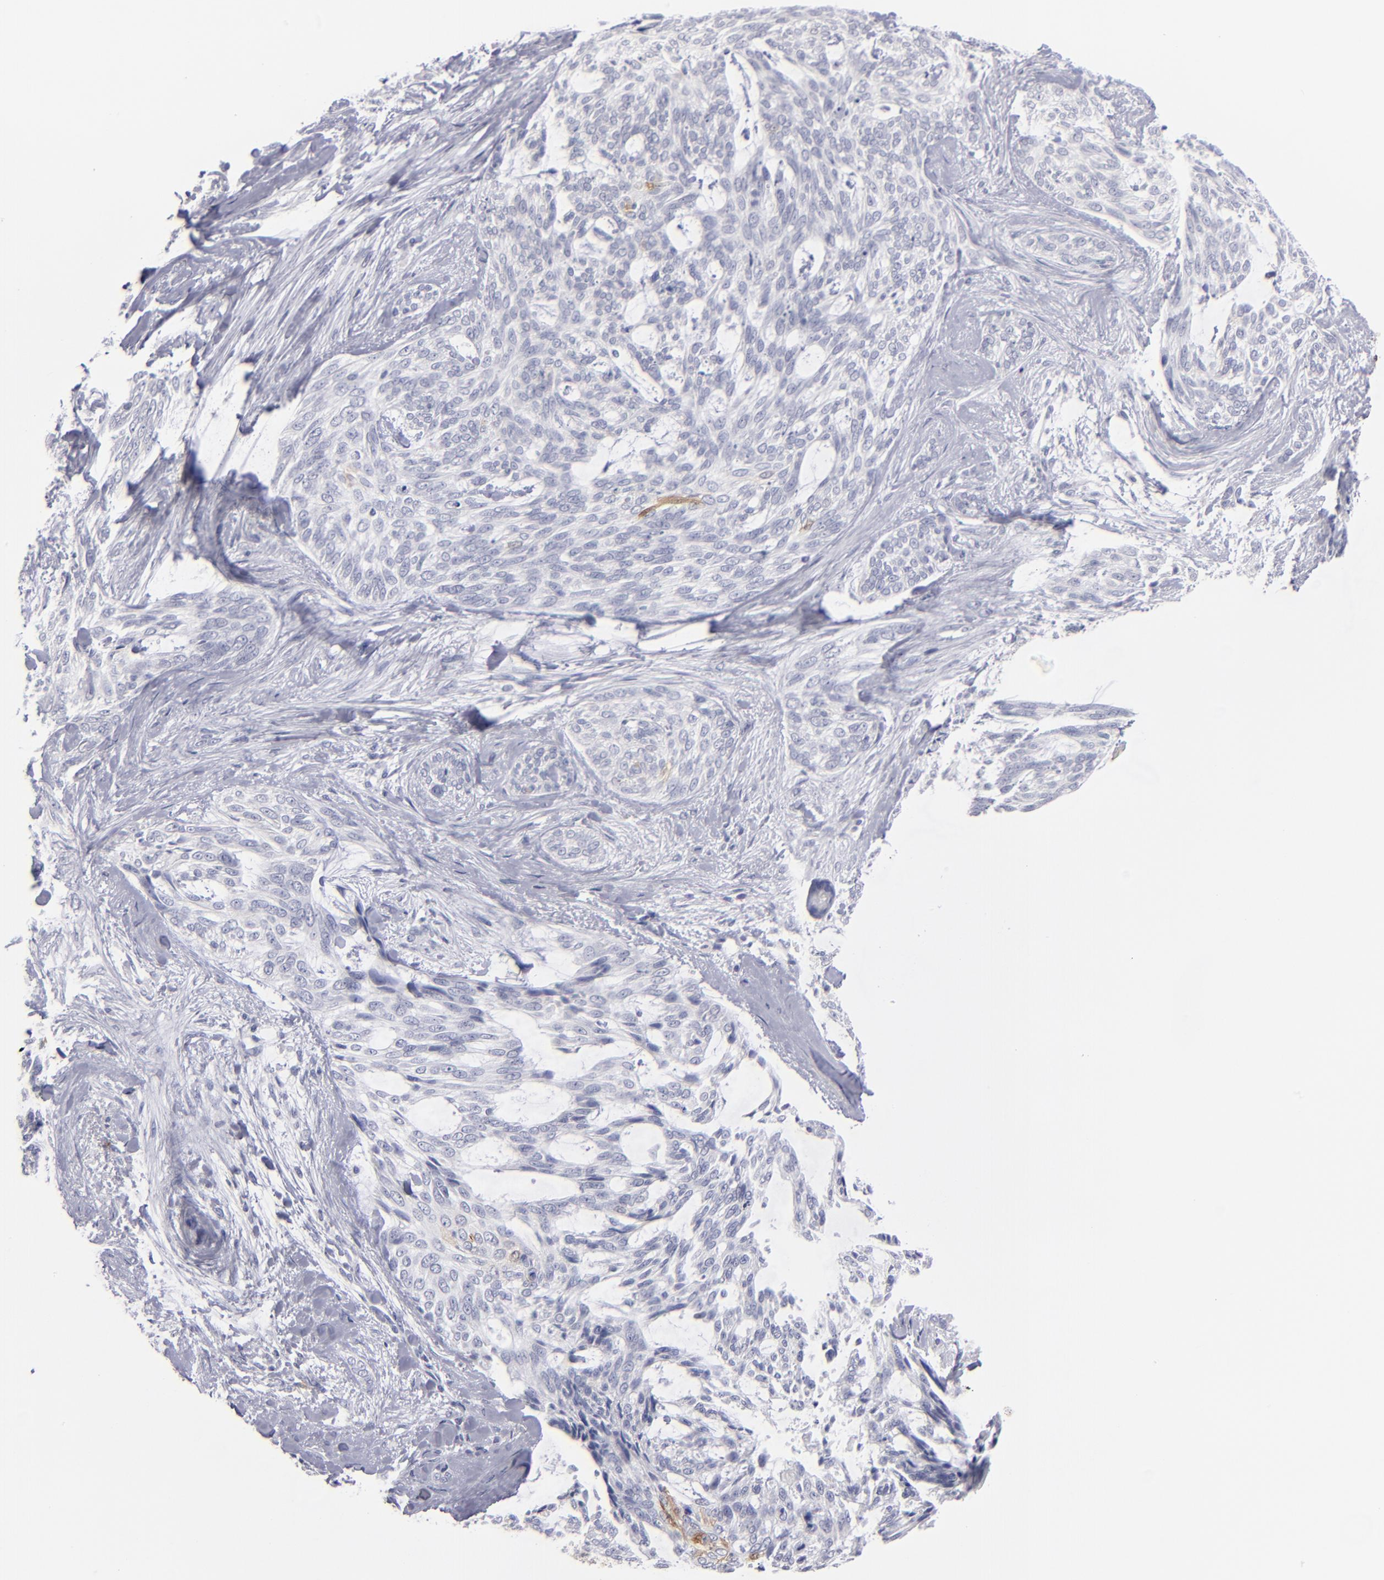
{"staining": {"intensity": "negative", "quantity": "none", "location": "none"}, "tissue": "skin cancer", "cell_type": "Tumor cells", "image_type": "cancer", "snomed": [{"axis": "morphology", "description": "Normal tissue, NOS"}, {"axis": "morphology", "description": "Basal cell carcinoma"}, {"axis": "topography", "description": "Skin"}], "caption": "Basal cell carcinoma (skin) was stained to show a protein in brown. There is no significant staining in tumor cells.", "gene": "FABP4", "patient": {"sex": "female", "age": 71}}